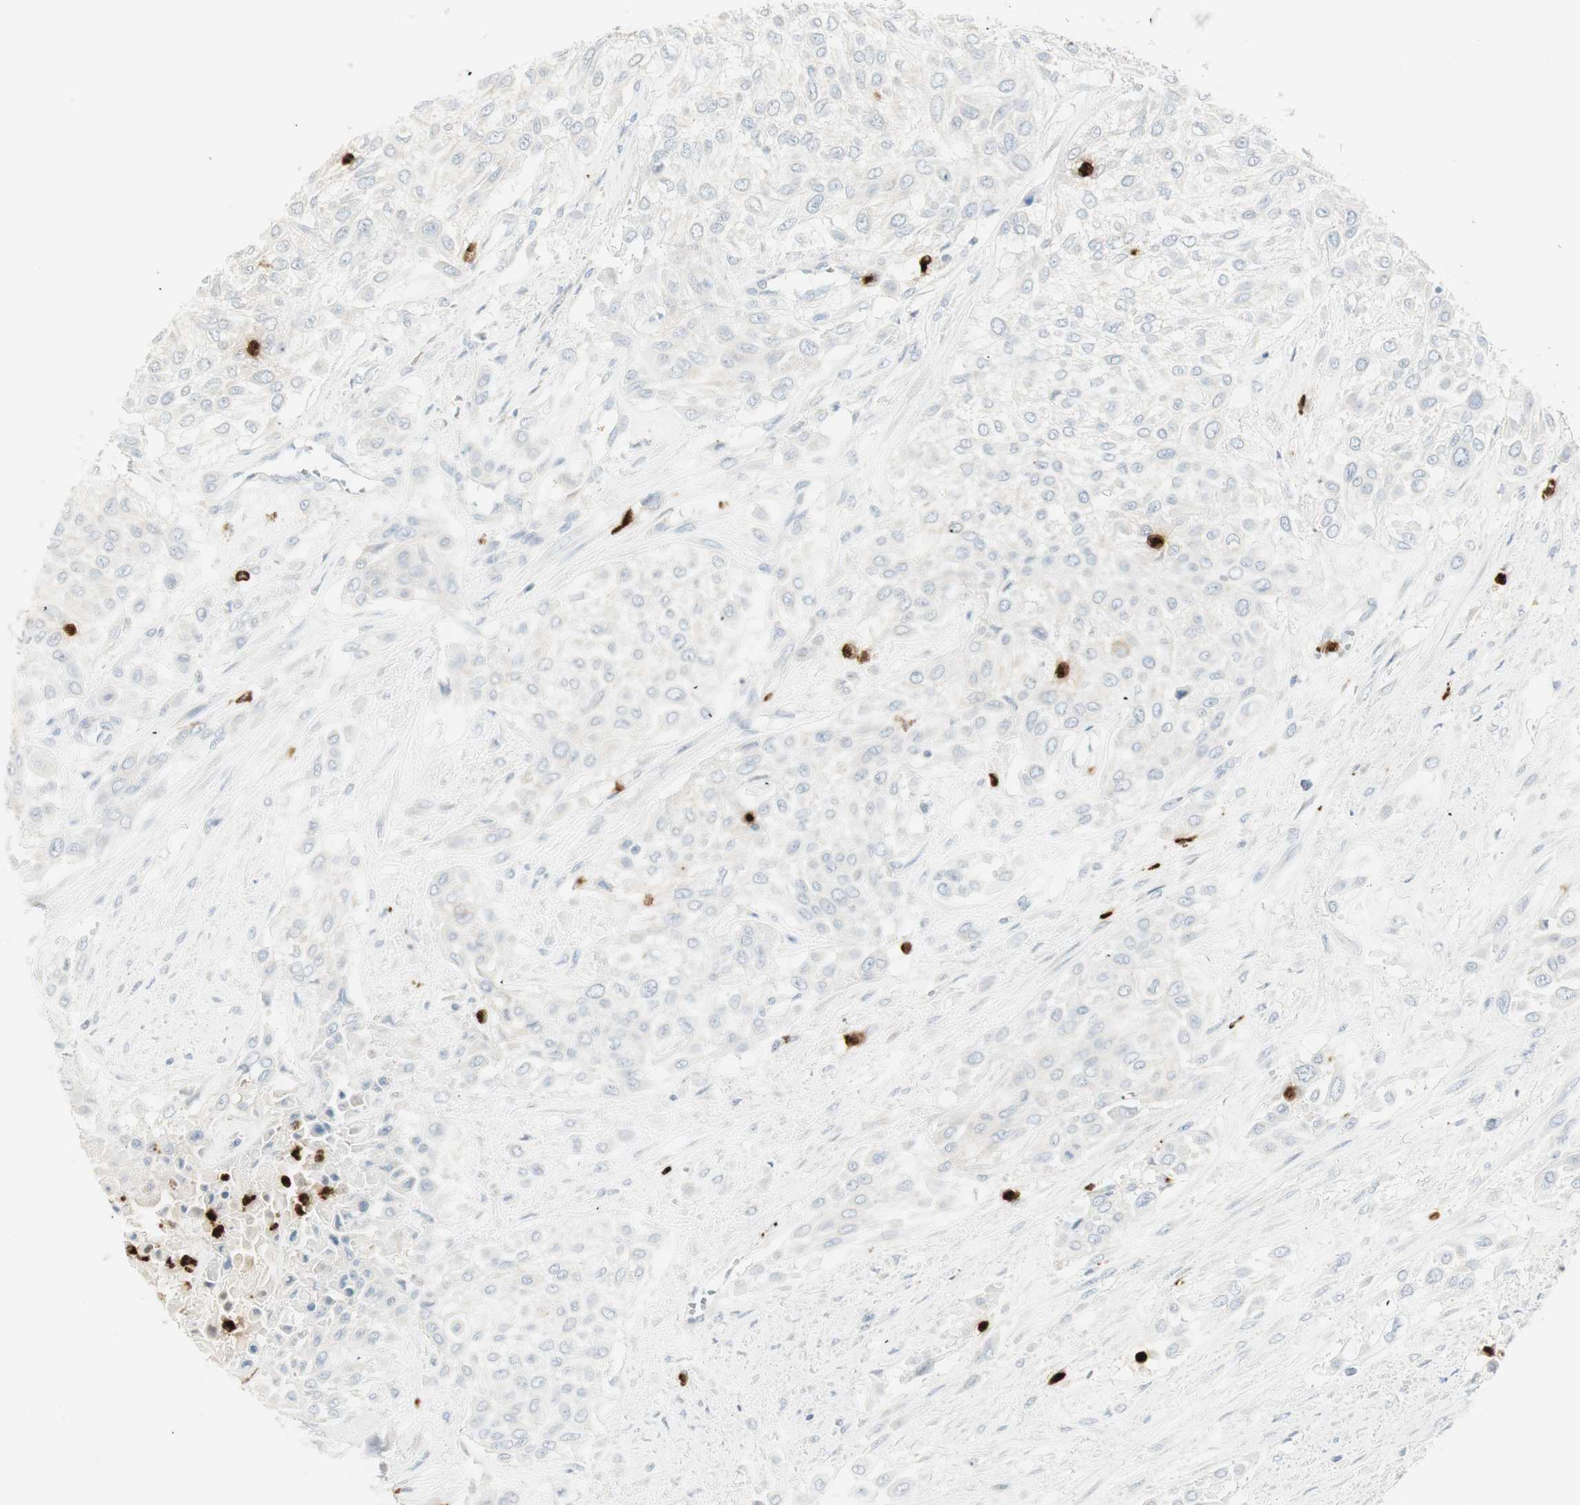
{"staining": {"intensity": "negative", "quantity": "none", "location": "none"}, "tissue": "urothelial cancer", "cell_type": "Tumor cells", "image_type": "cancer", "snomed": [{"axis": "morphology", "description": "Urothelial carcinoma, High grade"}, {"axis": "topography", "description": "Urinary bladder"}], "caption": "Immunohistochemistry micrograph of urothelial carcinoma (high-grade) stained for a protein (brown), which demonstrates no staining in tumor cells.", "gene": "PRTN3", "patient": {"sex": "male", "age": 57}}